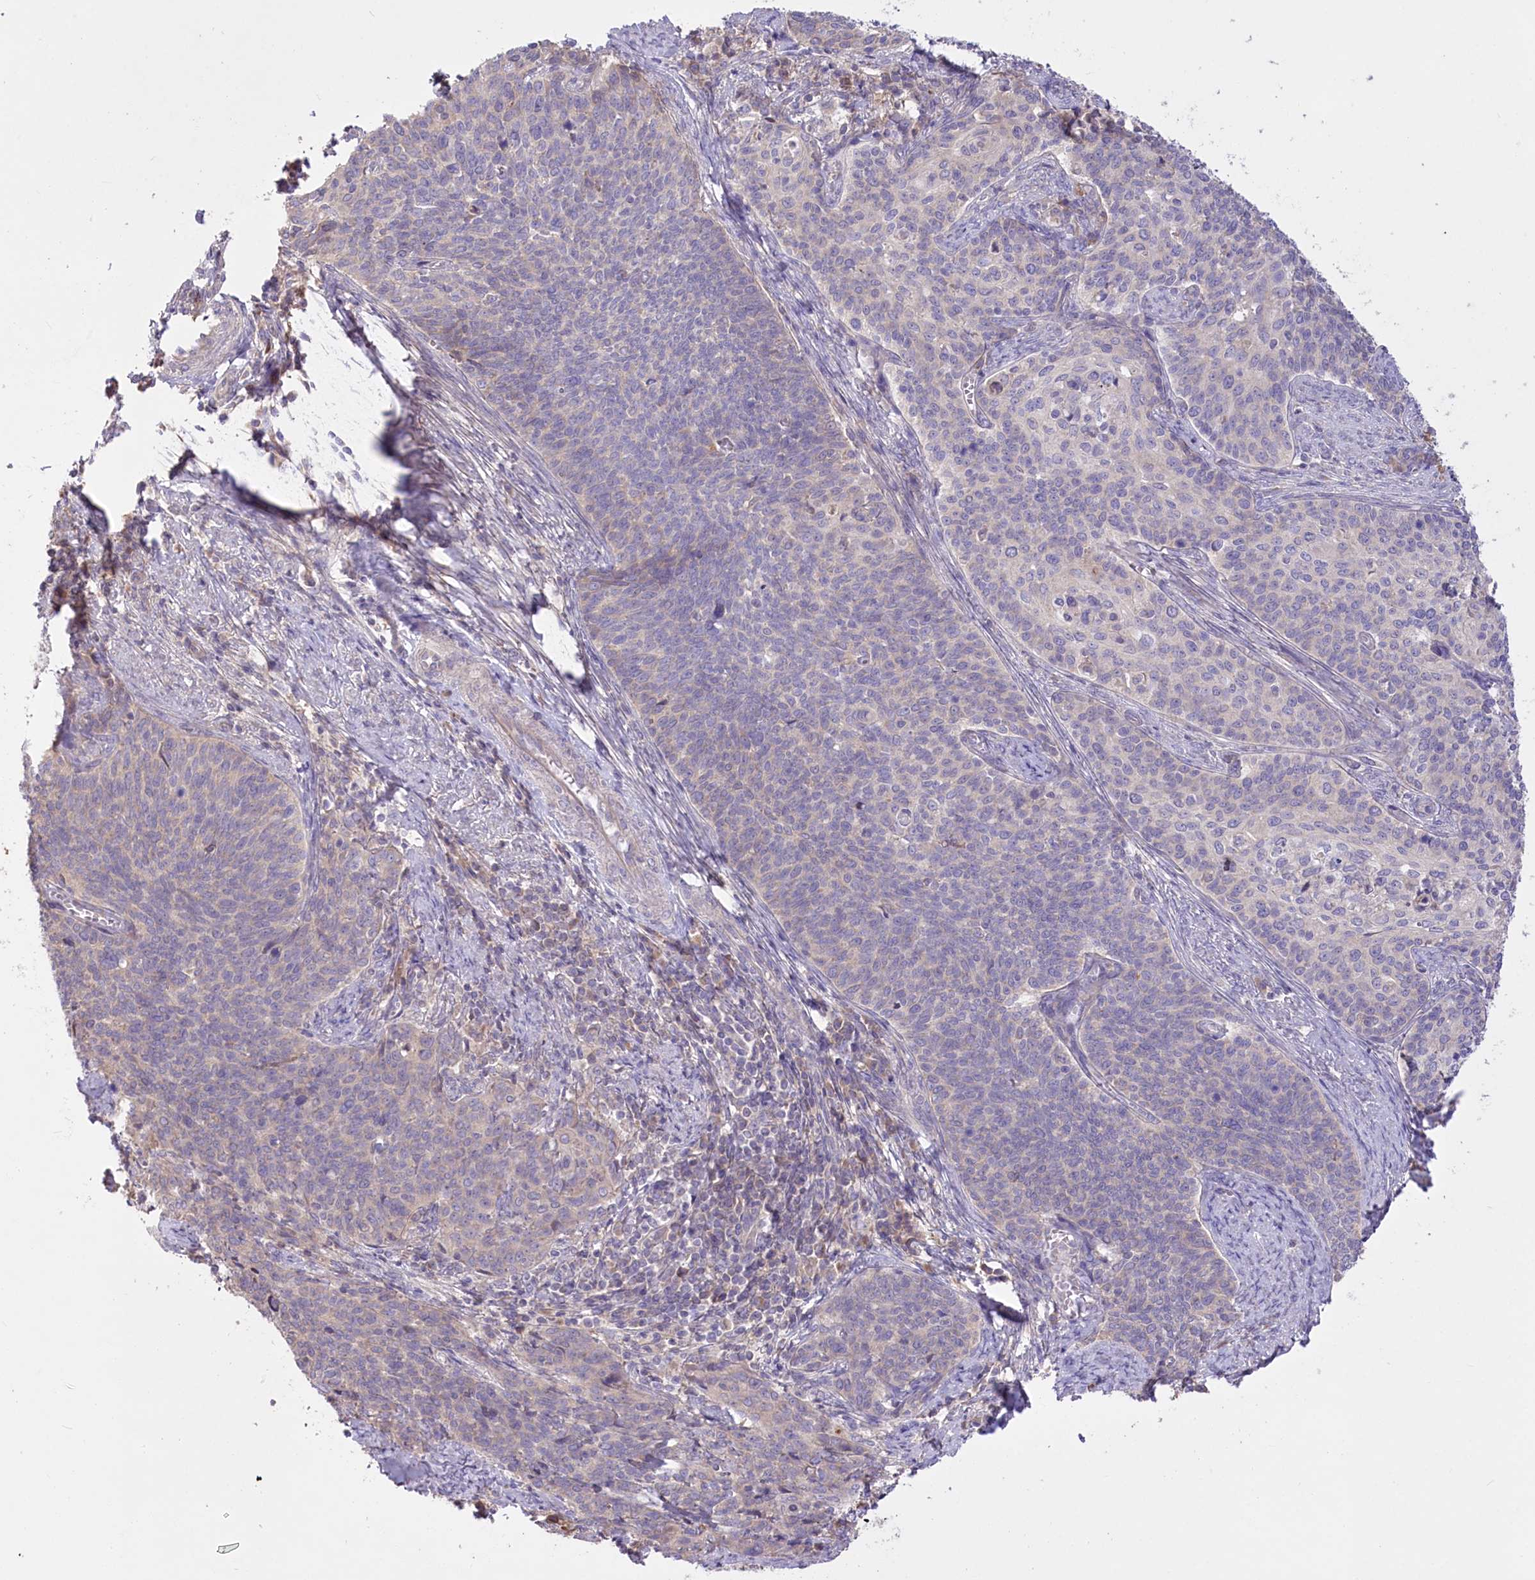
{"staining": {"intensity": "negative", "quantity": "none", "location": "none"}, "tissue": "cervical cancer", "cell_type": "Tumor cells", "image_type": "cancer", "snomed": [{"axis": "morphology", "description": "Squamous cell carcinoma, NOS"}, {"axis": "topography", "description": "Cervix"}], "caption": "Cervical squamous cell carcinoma stained for a protein using IHC exhibits no expression tumor cells.", "gene": "PBLD", "patient": {"sex": "female", "age": 39}}